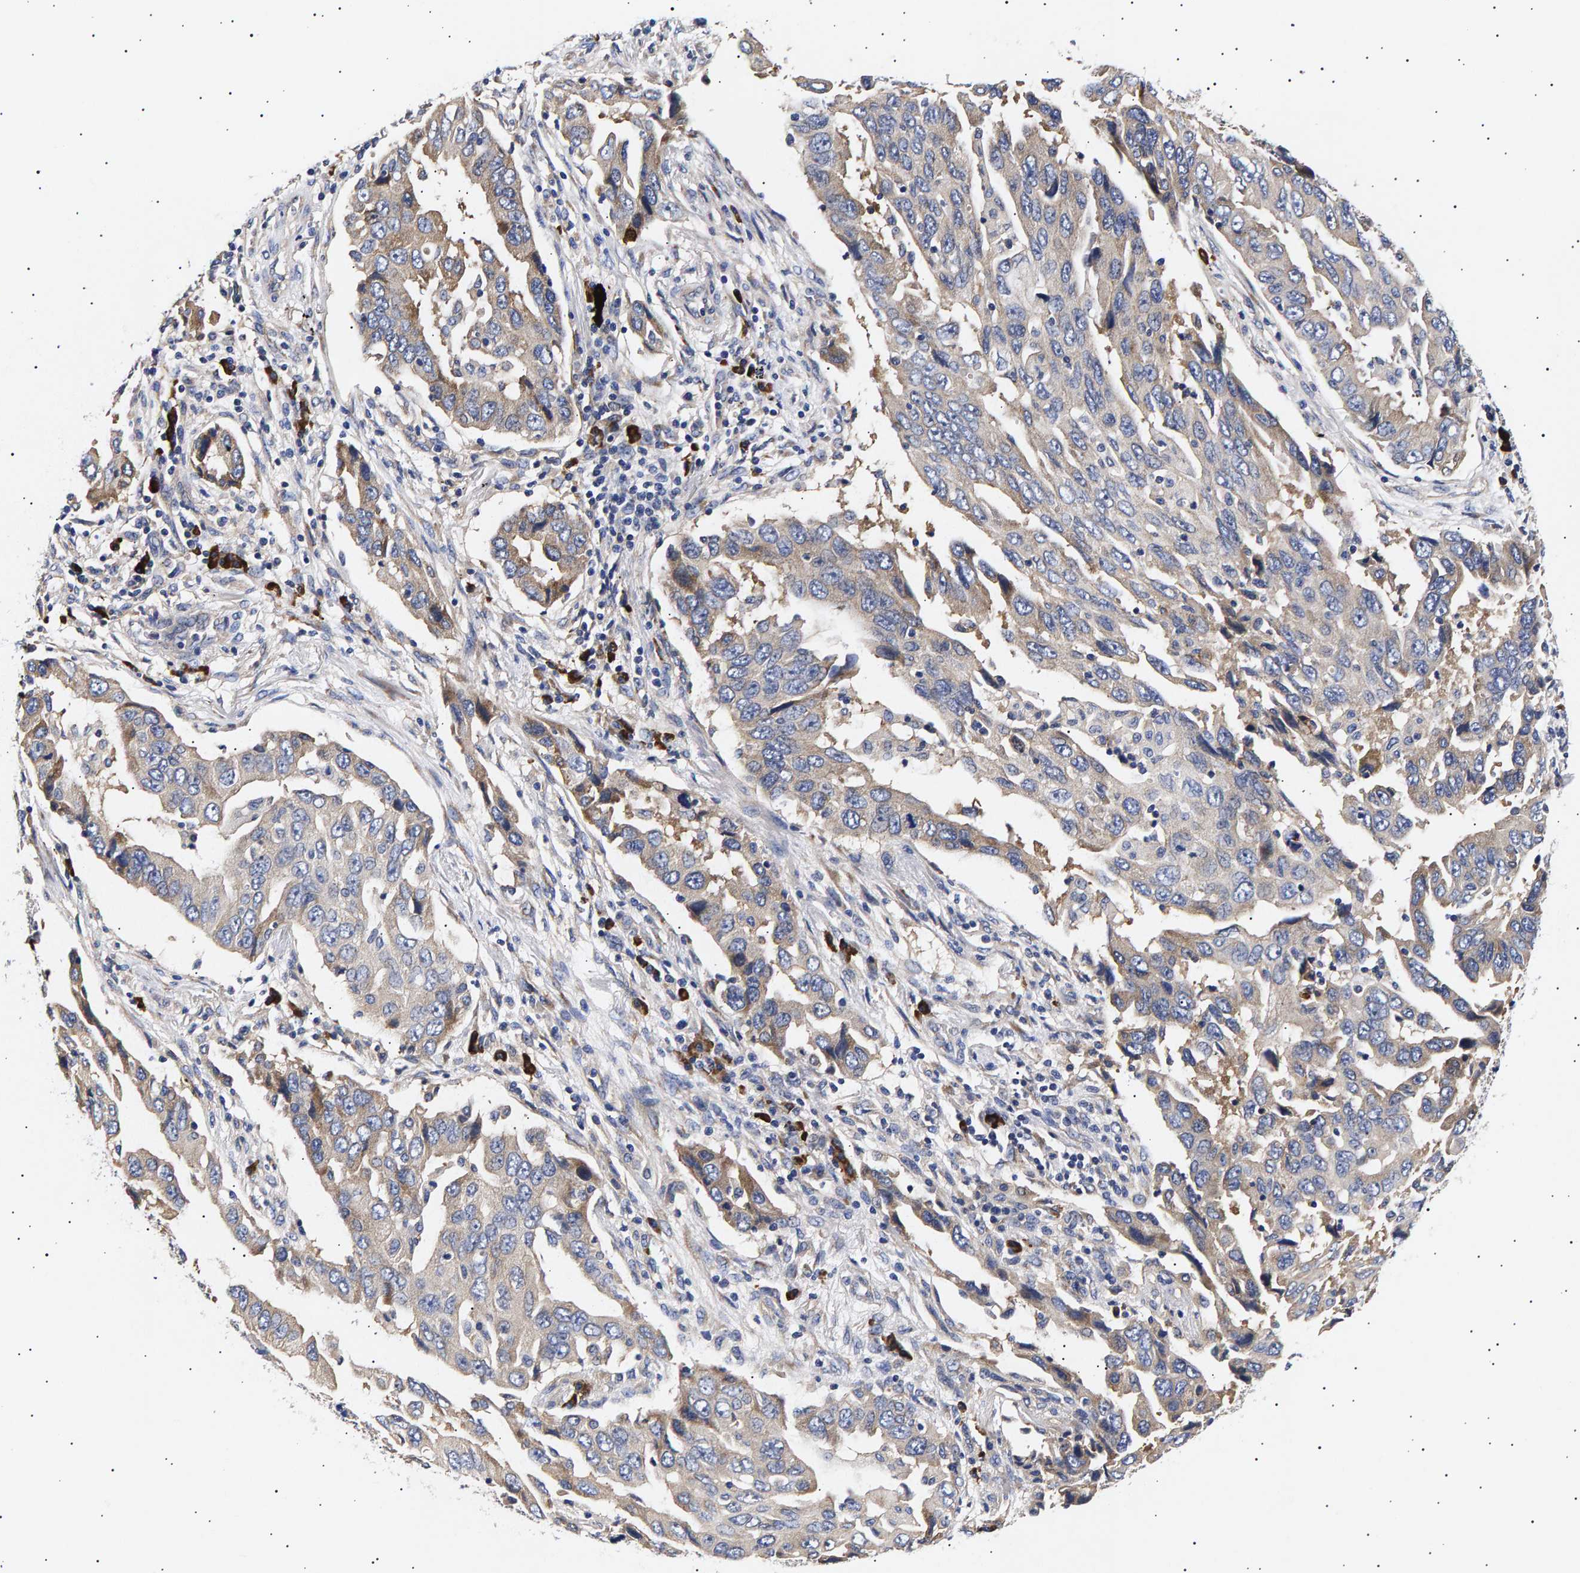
{"staining": {"intensity": "weak", "quantity": "25%-75%", "location": "cytoplasmic/membranous"}, "tissue": "lung cancer", "cell_type": "Tumor cells", "image_type": "cancer", "snomed": [{"axis": "morphology", "description": "Adenocarcinoma, NOS"}, {"axis": "topography", "description": "Lung"}], "caption": "High-power microscopy captured an IHC histopathology image of lung adenocarcinoma, revealing weak cytoplasmic/membranous staining in approximately 25%-75% of tumor cells.", "gene": "ANKRD40", "patient": {"sex": "female", "age": 65}}